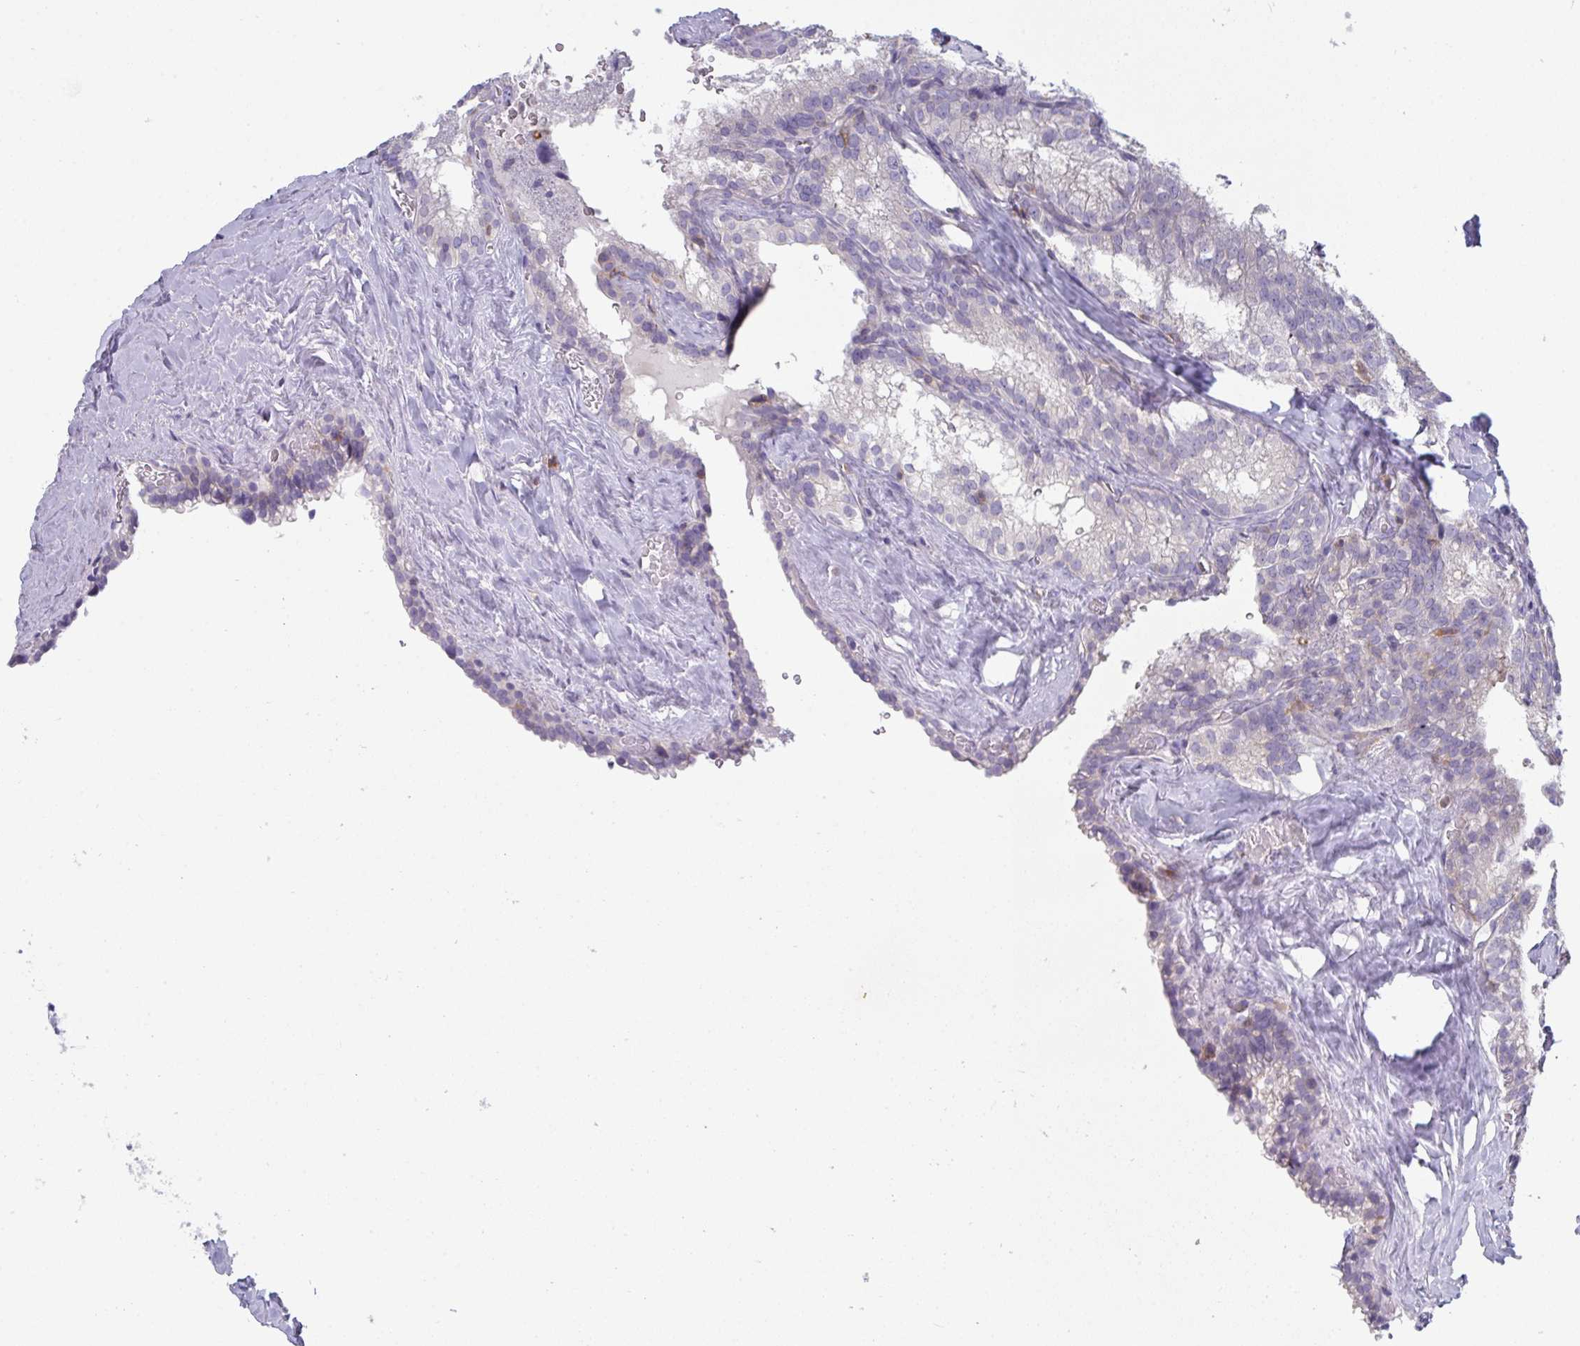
{"staining": {"intensity": "negative", "quantity": "none", "location": "none"}, "tissue": "seminal vesicle", "cell_type": "Glandular cells", "image_type": "normal", "snomed": [{"axis": "morphology", "description": "Normal tissue, NOS"}, {"axis": "topography", "description": "Seminal veicle"}], "caption": "Immunohistochemistry (IHC) of normal seminal vesicle exhibits no staining in glandular cells. The staining is performed using DAB brown chromogen with nuclei counter-stained in using hematoxylin.", "gene": "DISP2", "patient": {"sex": "male", "age": 47}}